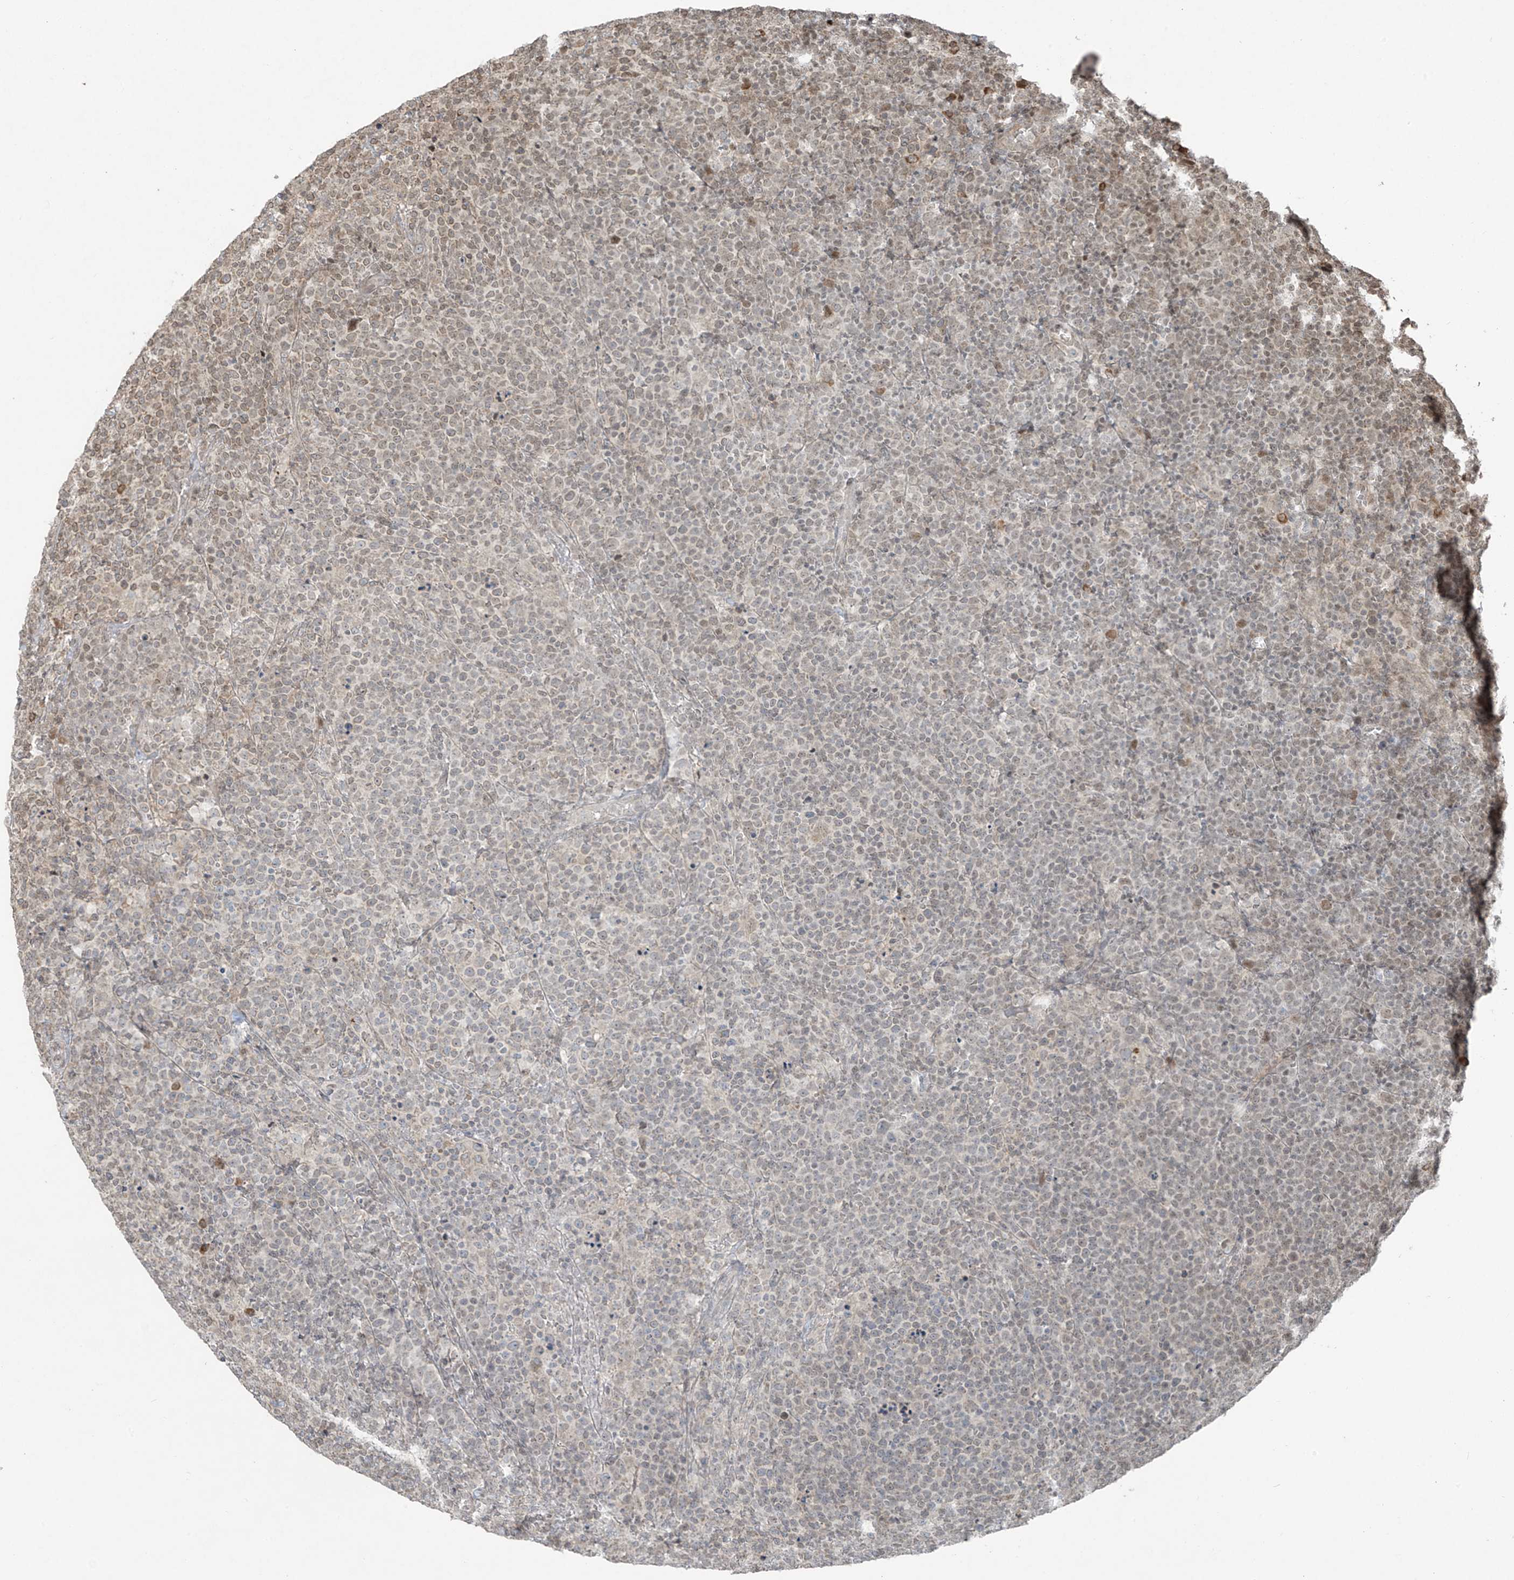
{"staining": {"intensity": "weak", "quantity": "<25%", "location": "nuclear"}, "tissue": "lymphoma", "cell_type": "Tumor cells", "image_type": "cancer", "snomed": [{"axis": "morphology", "description": "Malignant lymphoma, non-Hodgkin's type, High grade"}, {"axis": "topography", "description": "Lymph node"}], "caption": "This is an IHC photomicrograph of human malignant lymphoma, non-Hodgkin's type (high-grade). There is no expression in tumor cells.", "gene": "TTC22", "patient": {"sex": "male", "age": 61}}